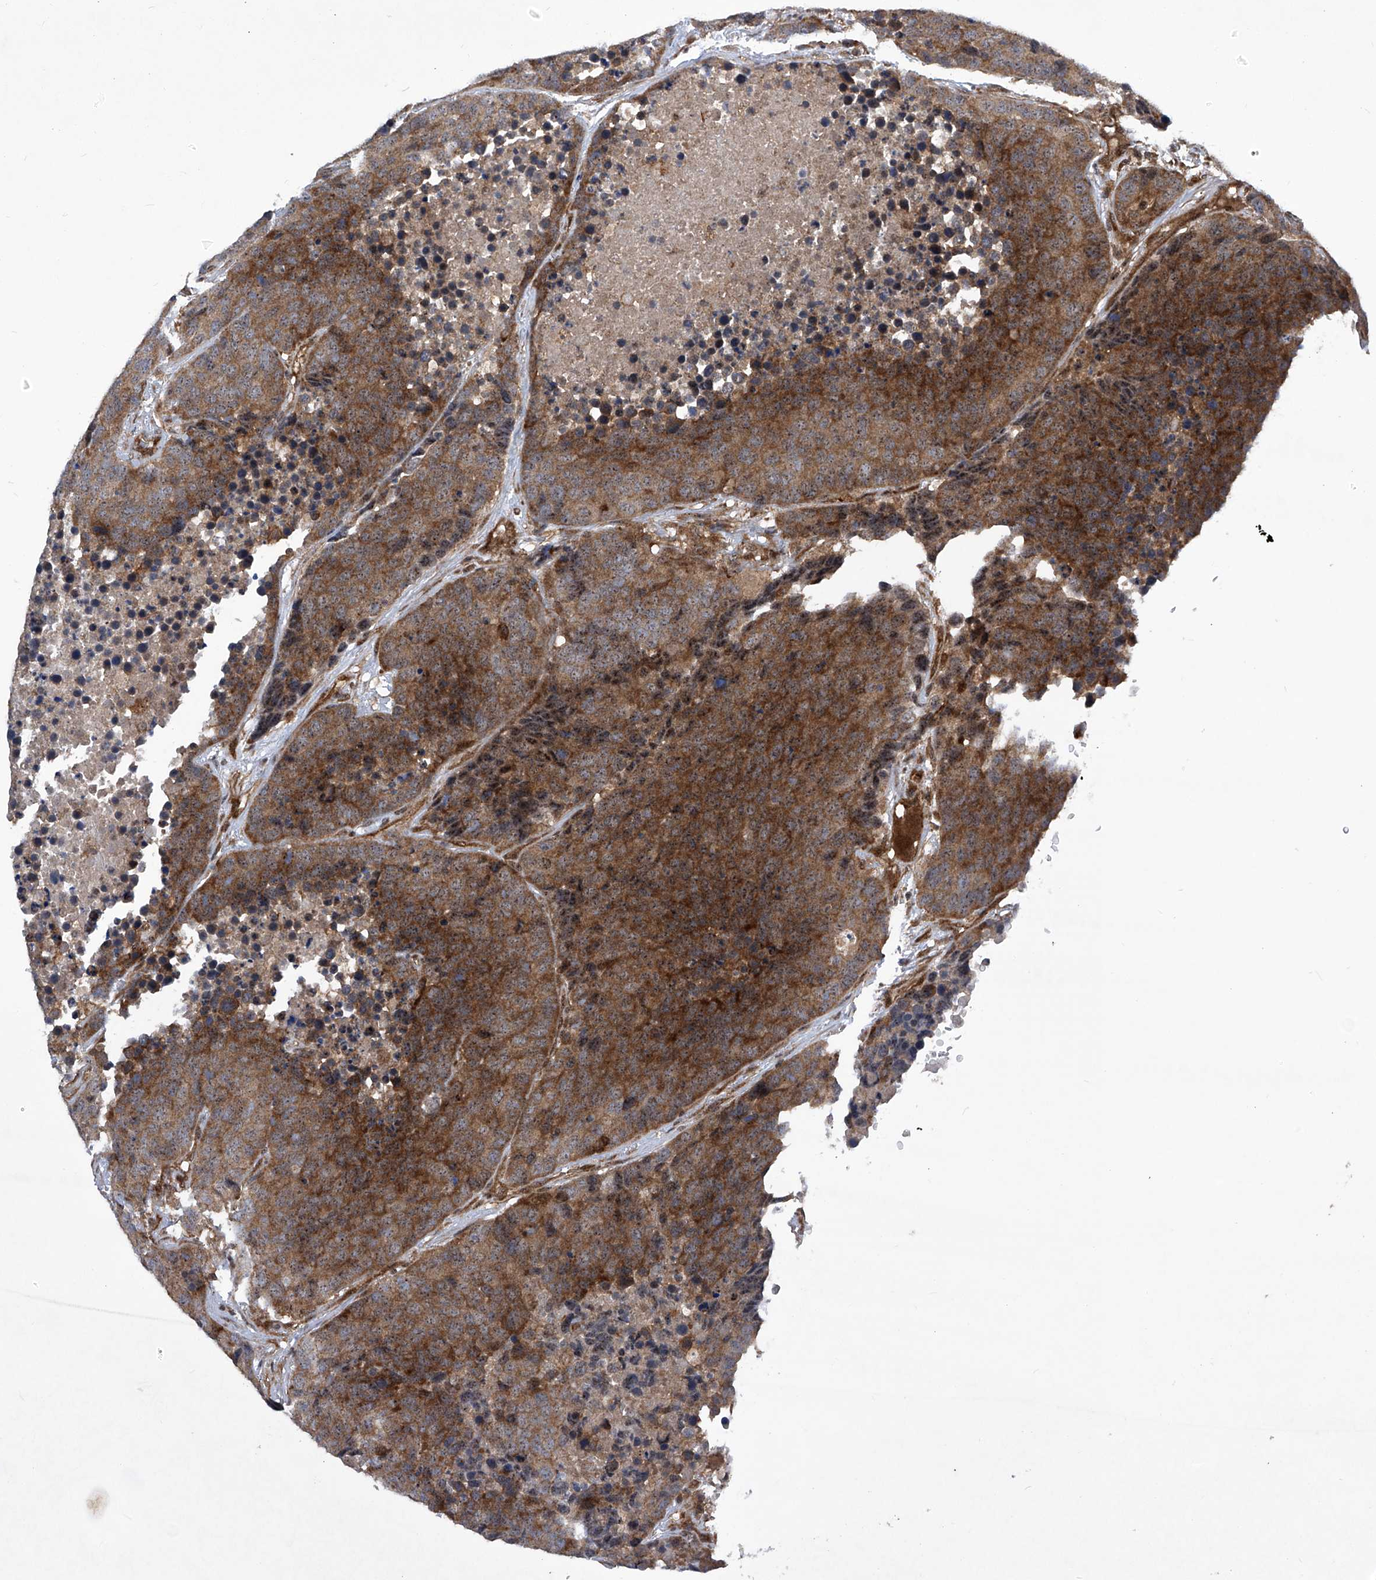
{"staining": {"intensity": "strong", "quantity": "25%-75%", "location": "cytoplasmic/membranous,nuclear"}, "tissue": "carcinoid", "cell_type": "Tumor cells", "image_type": "cancer", "snomed": [{"axis": "morphology", "description": "Carcinoid, malignant, NOS"}, {"axis": "topography", "description": "Lung"}], "caption": "Human carcinoid stained with a brown dye demonstrates strong cytoplasmic/membranous and nuclear positive positivity in approximately 25%-75% of tumor cells.", "gene": "CISH", "patient": {"sex": "male", "age": 60}}